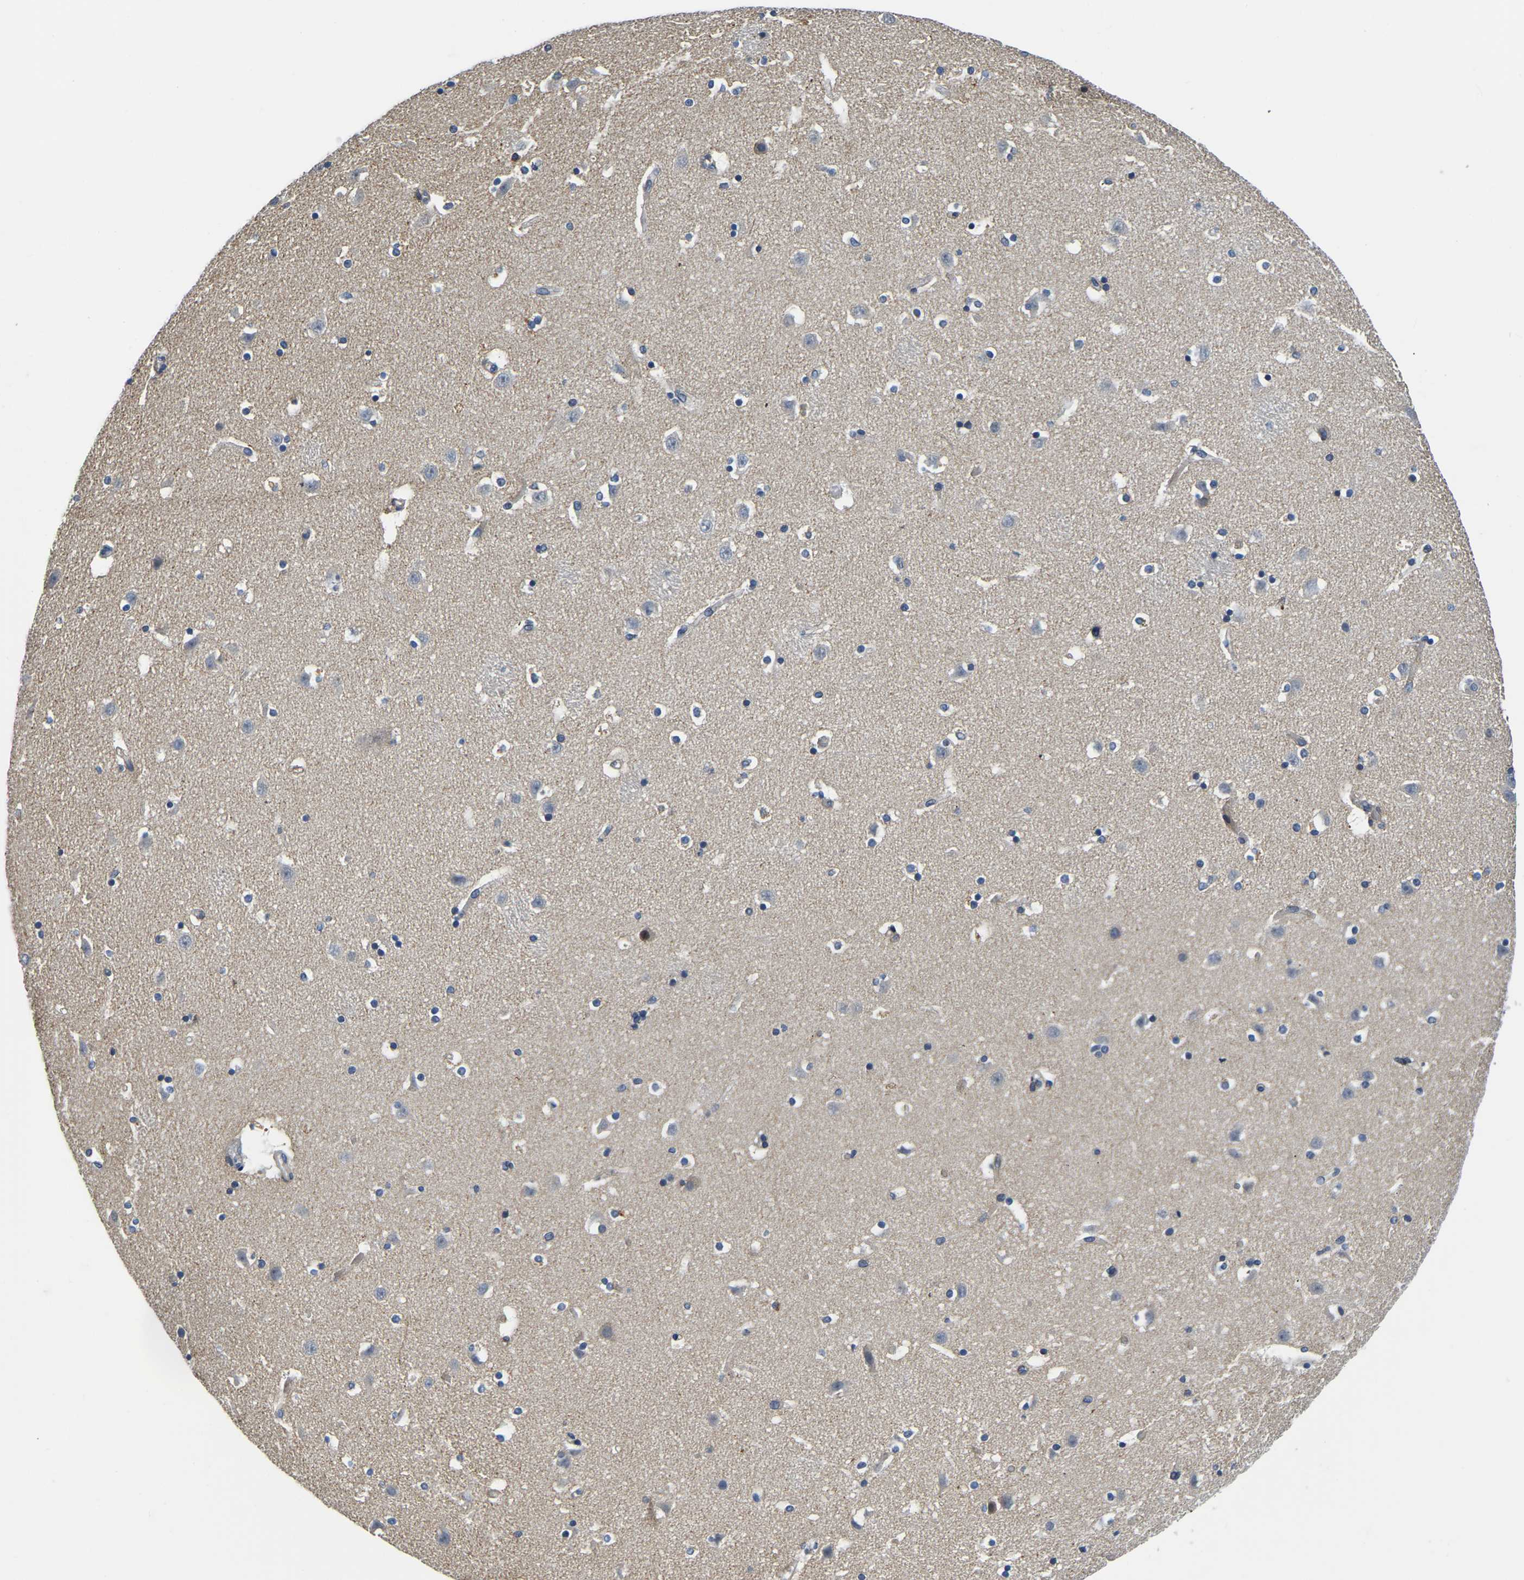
{"staining": {"intensity": "negative", "quantity": "none", "location": "none"}, "tissue": "caudate", "cell_type": "Glial cells", "image_type": "normal", "snomed": [{"axis": "morphology", "description": "Normal tissue, NOS"}, {"axis": "topography", "description": "Lateral ventricle wall"}], "caption": "High power microscopy histopathology image of an immunohistochemistry image of normal caudate, revealing no significant staining in glial cells.", "gene": "LIAS", "patient": {"sex": "male", "age": 45}}